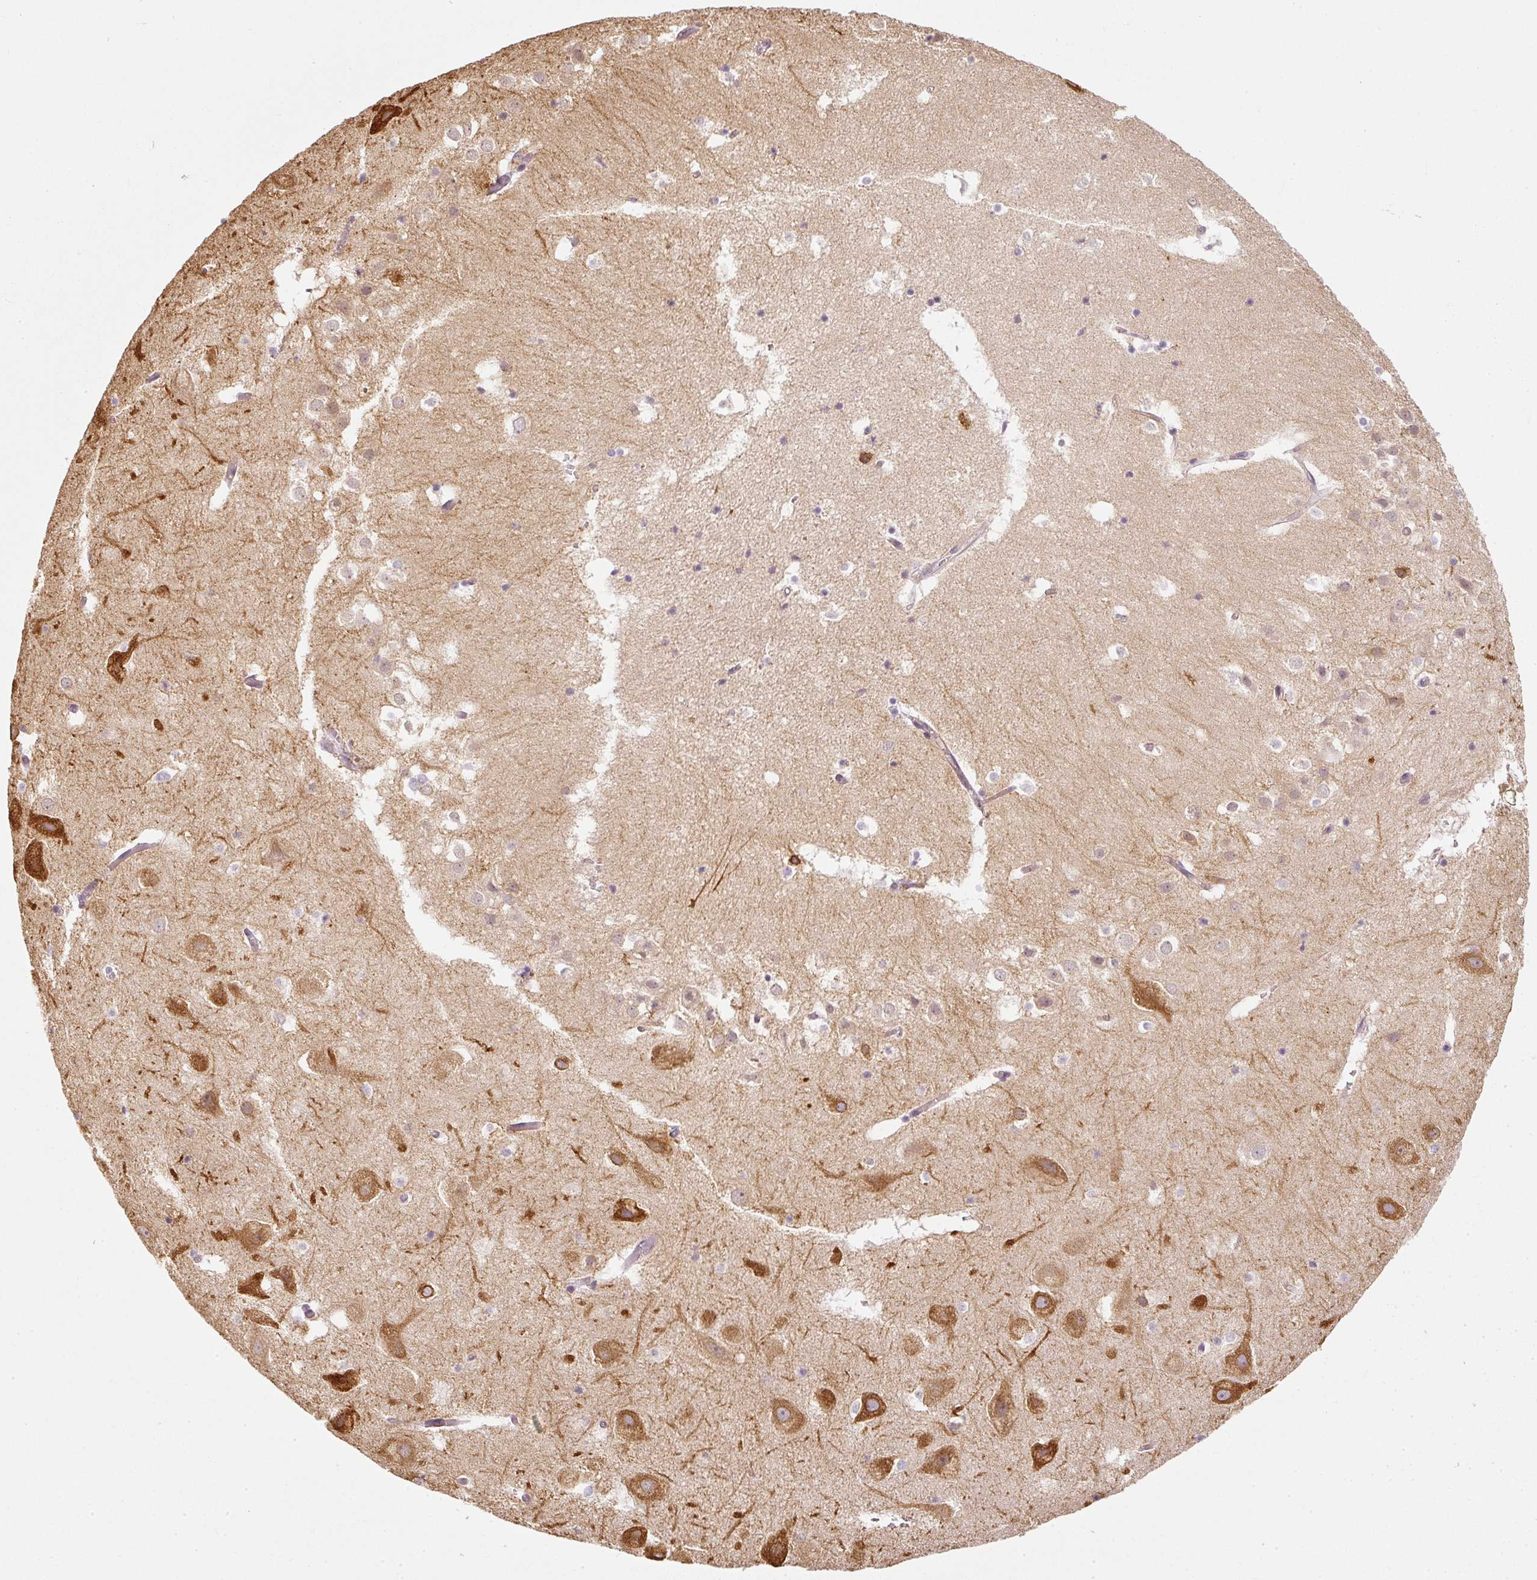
{"staining": {"intensity": "negative", "quantity": "none", "location": "none"}, "tissue": "hippocampus", "cell_type": "Glial cells", "image_type": "normal", "snomed": [{"axis": "morphology", "description": "Normal tissue, NOS"}, {"axis": "topography", "description": "Hippocampus"}], "caption": "Protein analysis of benign hippocampus displays no significant expression in glial cells.", "gene": "CTTNBP2", "patient": {"sex": "female", "age": 52}}